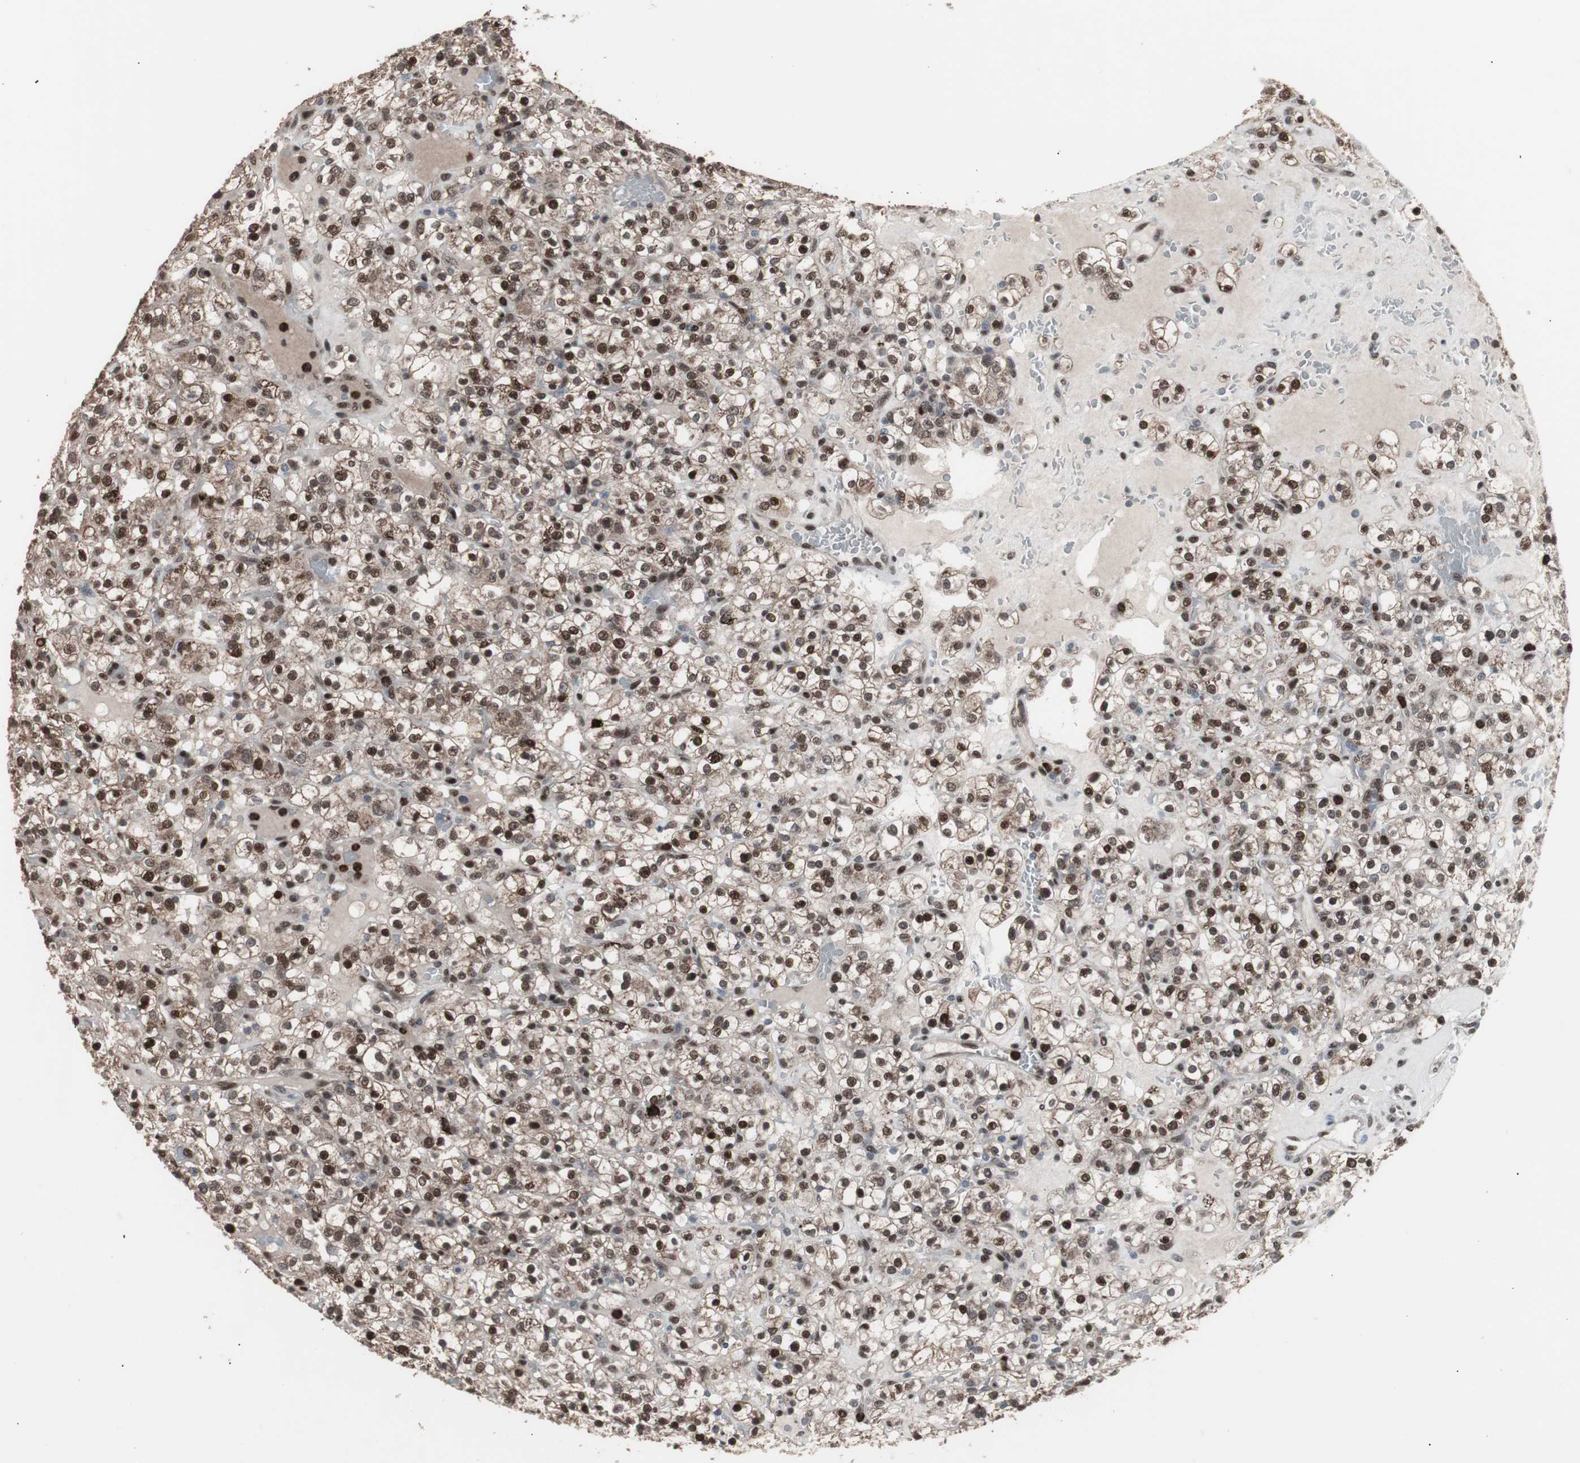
{"staining": {"intensity": "strong", "quantity": ">75%", "location": "cytoplasmic/membranous,nuclear"}, "tissue": "renal cancer", "cell_type": "Tumor cells", "image_type": "cancer", "snomed": [{"axis": "morphology", "description": "Normal tissue, NOS"}, {"axis": "morphology", "description": "Adenocarcinoma, NOS"}, {"axis": "topography", "description": "Kidney"}], "caption": "Renal cancer (adenocarcinoma) stained with a brown dye shows strong cytoplasmic/membranous and nuclear positive positivity in about >75% of tumor cells.", "gene": "RXRA", "patient": {"sex": "female", "age": 72}}